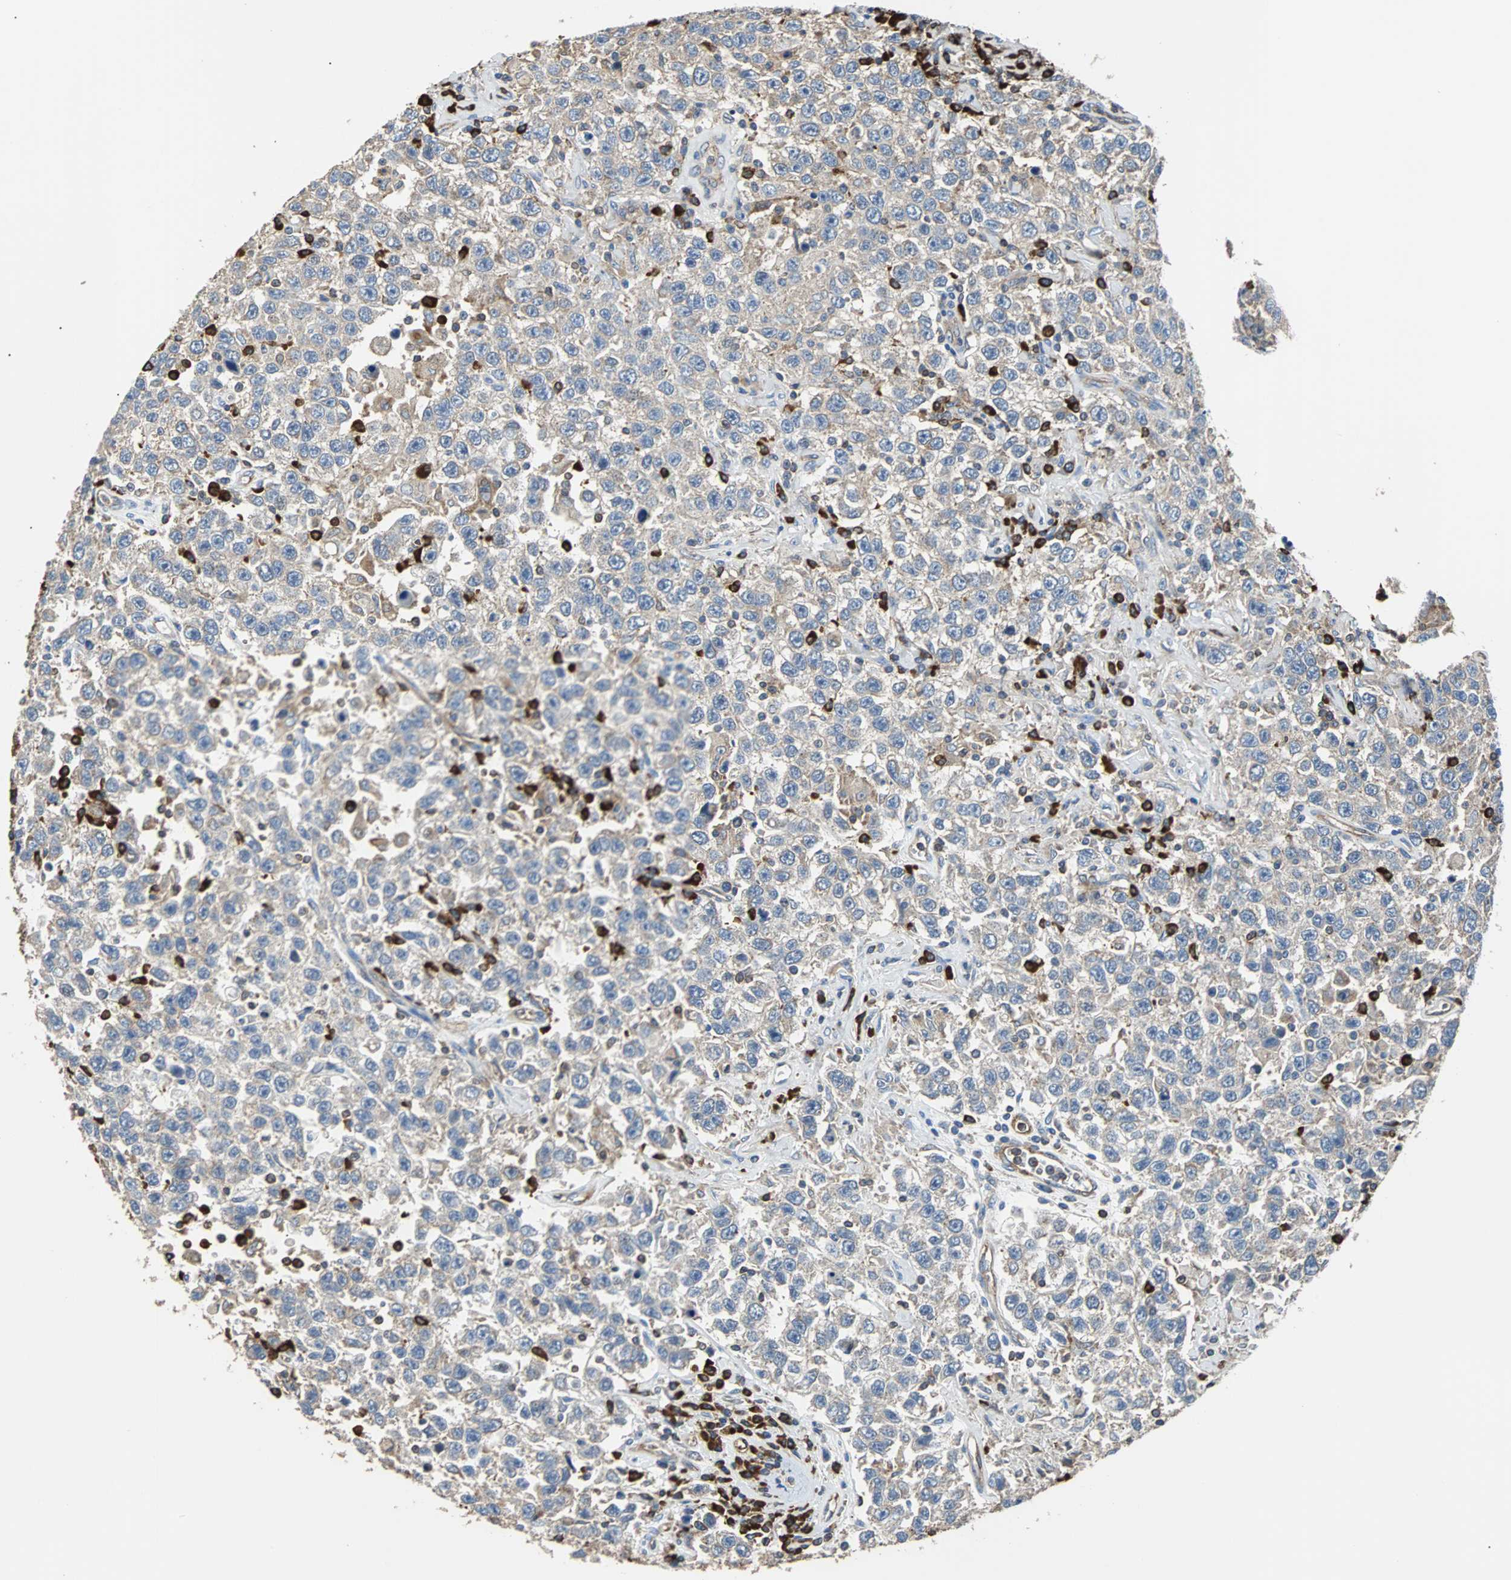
{"staining": {"intensity": "moderate", "quantity": ">75%", "location": "cytoplasmic/membranous"}, "tissue": "testis cancer", "cell_type": "Tumor cells", "image_type": "cancer", "snomed": [{"axis": "morphology", "description": "Seminoma, NOS"}, {"axis": "topography", "description": "Testis"}], "caption": "This is a photomicrograph of immunohistochemistry (IHC) staining of seminoma (testis), which shows moderate staining in the cytoplasmic/membranous of tumor cells.", "gene": "PLCG2", "patient": {"sex": "male", "age": 41}}